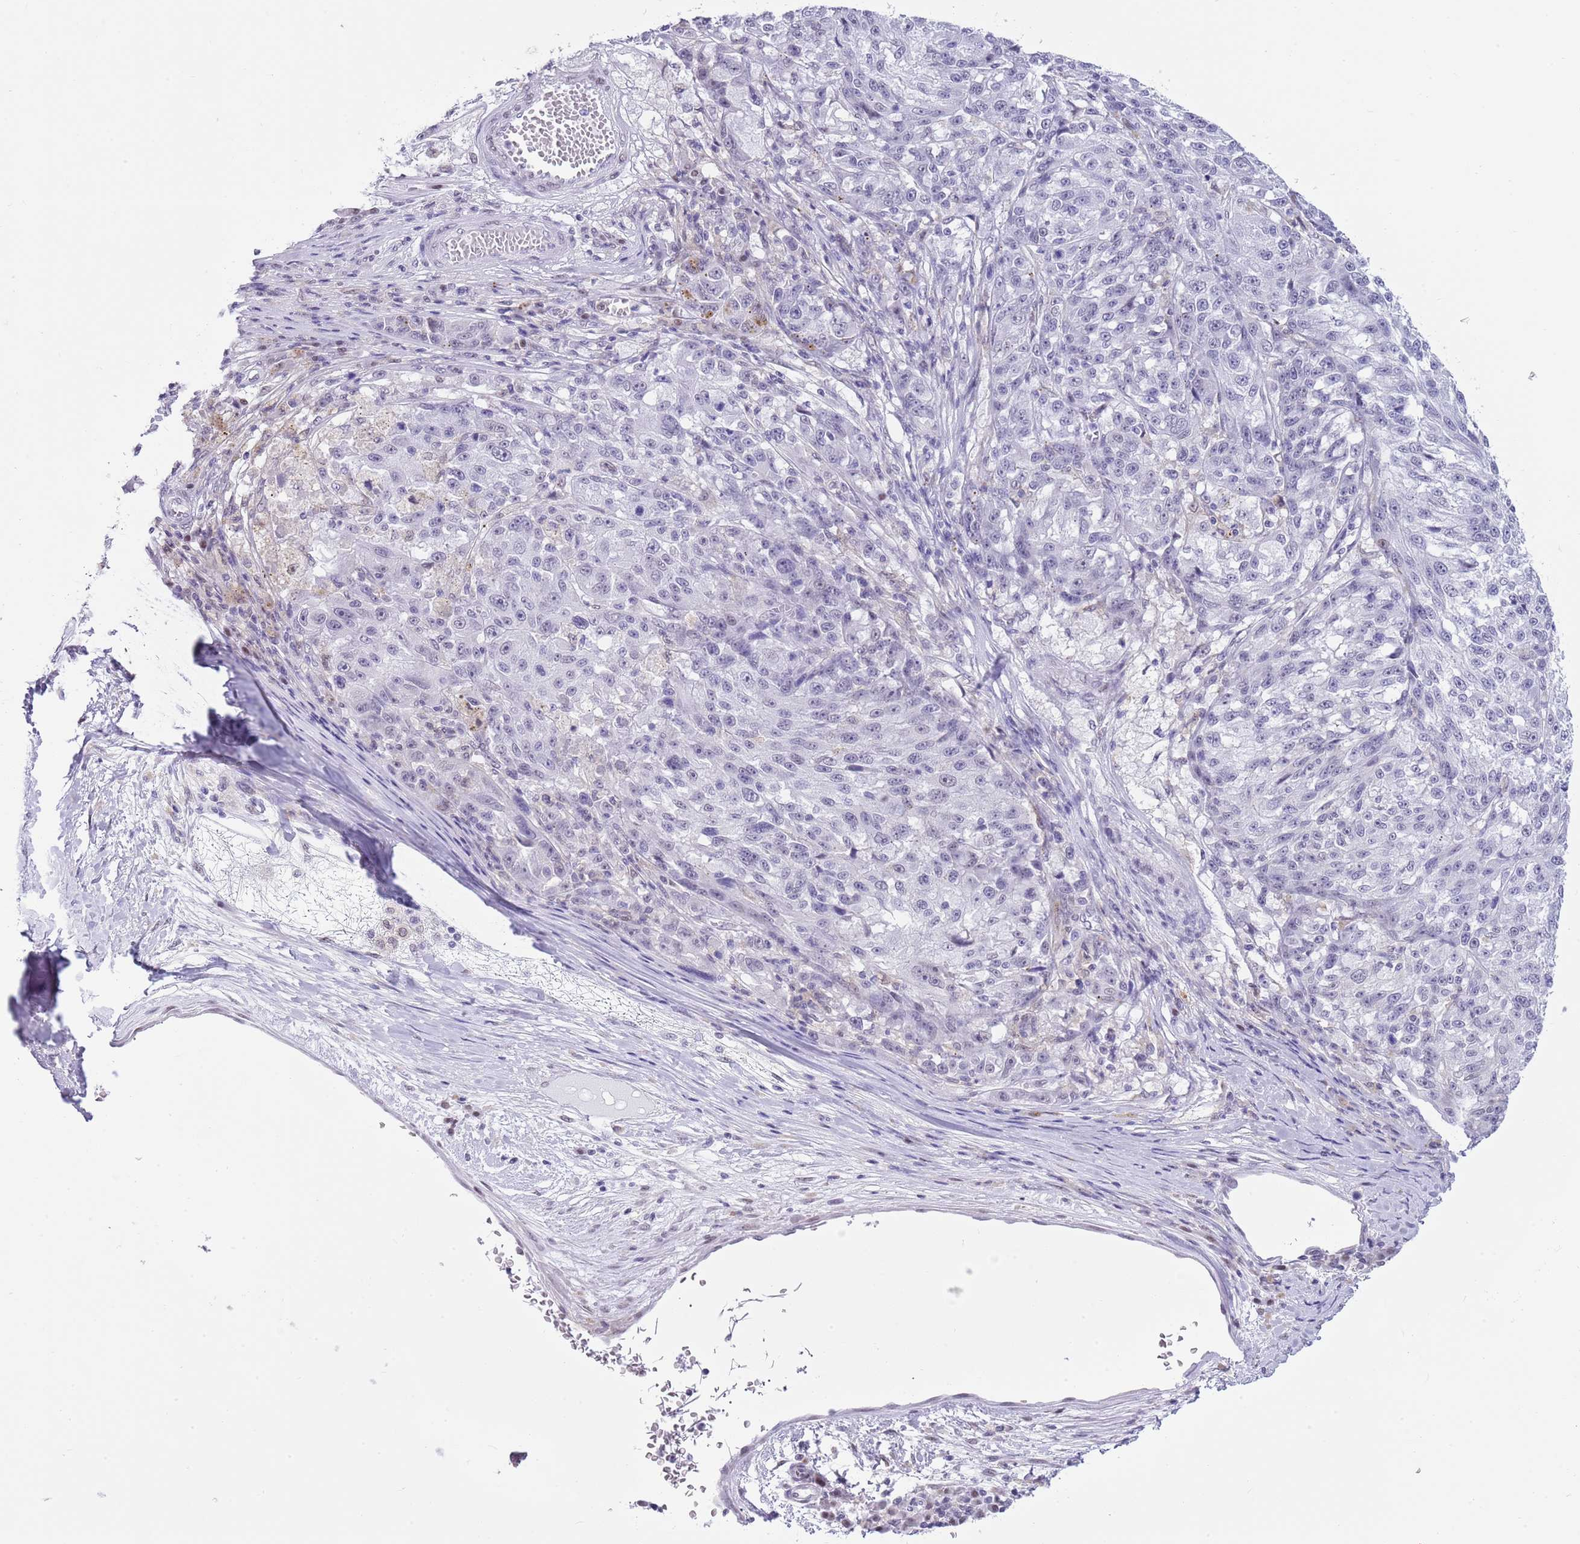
{"staining": {"intensity": "negative", "quantity": "none", "location": "none"}, "tissue": "melanoma", "cell_type": "Tumor cells", "image_type": "cancer", "snomed": [{"axis": "morphology", "description": "Malignant melanoma, NOS"}, {"axis": "topography", "description": "Skin"}], "caption": "Human melanoma stained for a protein using IHC displays no expression in tumor cells.", "gene": "PPP1R17", "patient": {"sex": "male", "age": 53}}